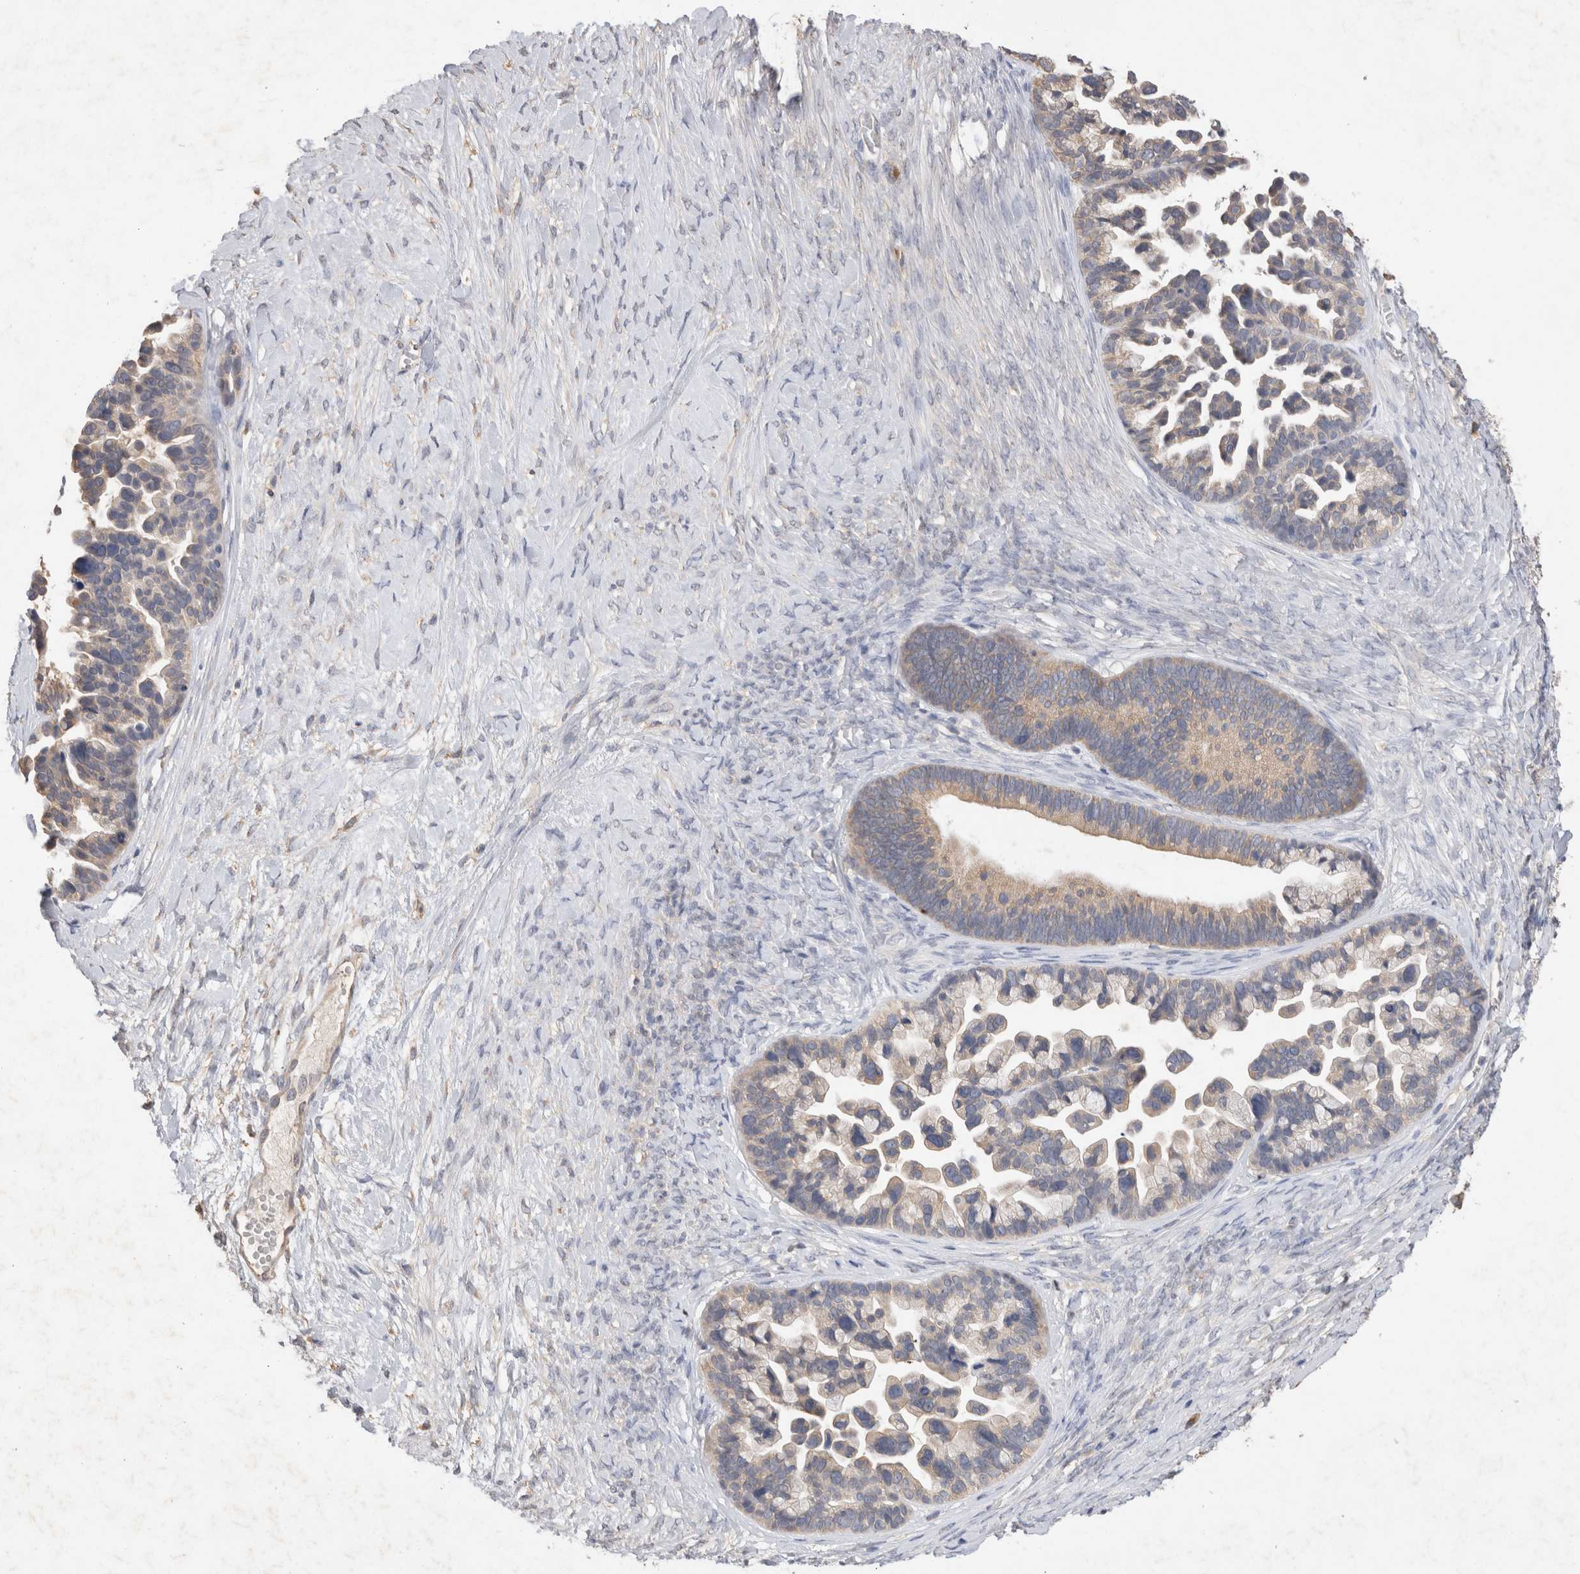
{"staining": {"intensity": "weak", "quantity": "25%-75%", "location": "cytoplasmic/membranous"}, "tissue": "ovarian cancer", "cell_type": "Tumor cells", "image_type": "cancer", "snomed": [{"axis": "morphology", "description": "Cystadenocarcinoma, serous, NOS"}, {"axis": "topography", "description": "Ovary"}], "caption": "This is an image of immunohistochemistry staining of ovarian cancer (serous cystadenocarcinoma), which shows weak staining in the cytoplasmic/membranous of tumor cells.", "gene": "GAS1", "patient": {"sex": "female", "age": 56}}